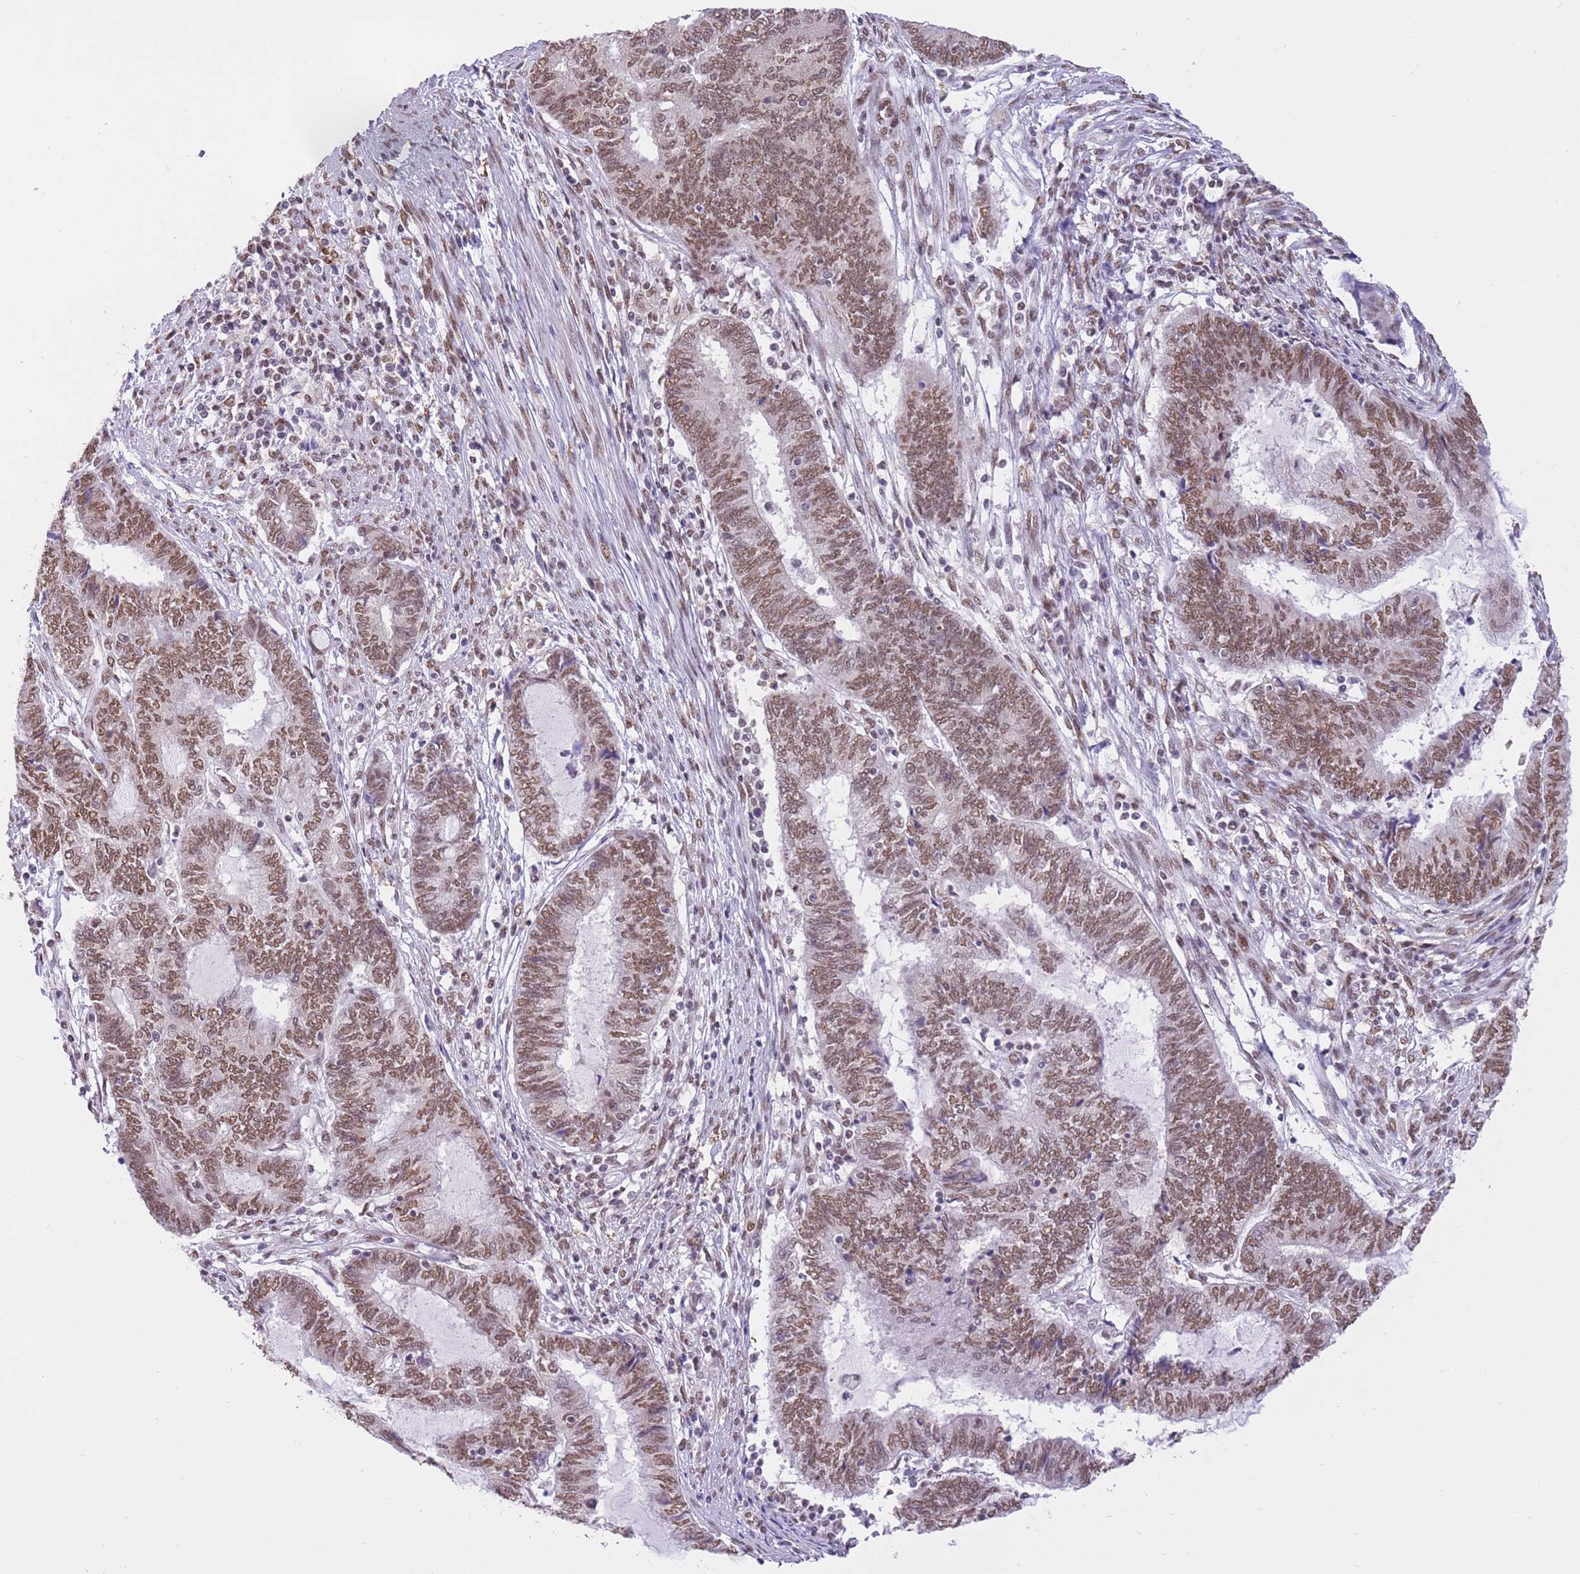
{"staining": {"intensity": "moderate", "quantity": ">75%", "location": "nuclear"}, "tissue": "endometrial cancer", "cell_type": "Tumor cells", "image_type": "cancer", "snomed": [{"axis": "morphology", "description": "Adenocarcinoma, NOS"}, {"axis": "topography", "description": "Uterus"}, {"axis": "topography", "description": "Endometrium"}], "caption": "Immunohistochemical staining of endometrial cancer reveals moderate nuclear protein staining in about >75% of tumor cells. (brown staining indicates protein expression, while blue staining denotes nuclei).", "gene": "TRIM32", "patient": {"sex": "female", "age": 70}}